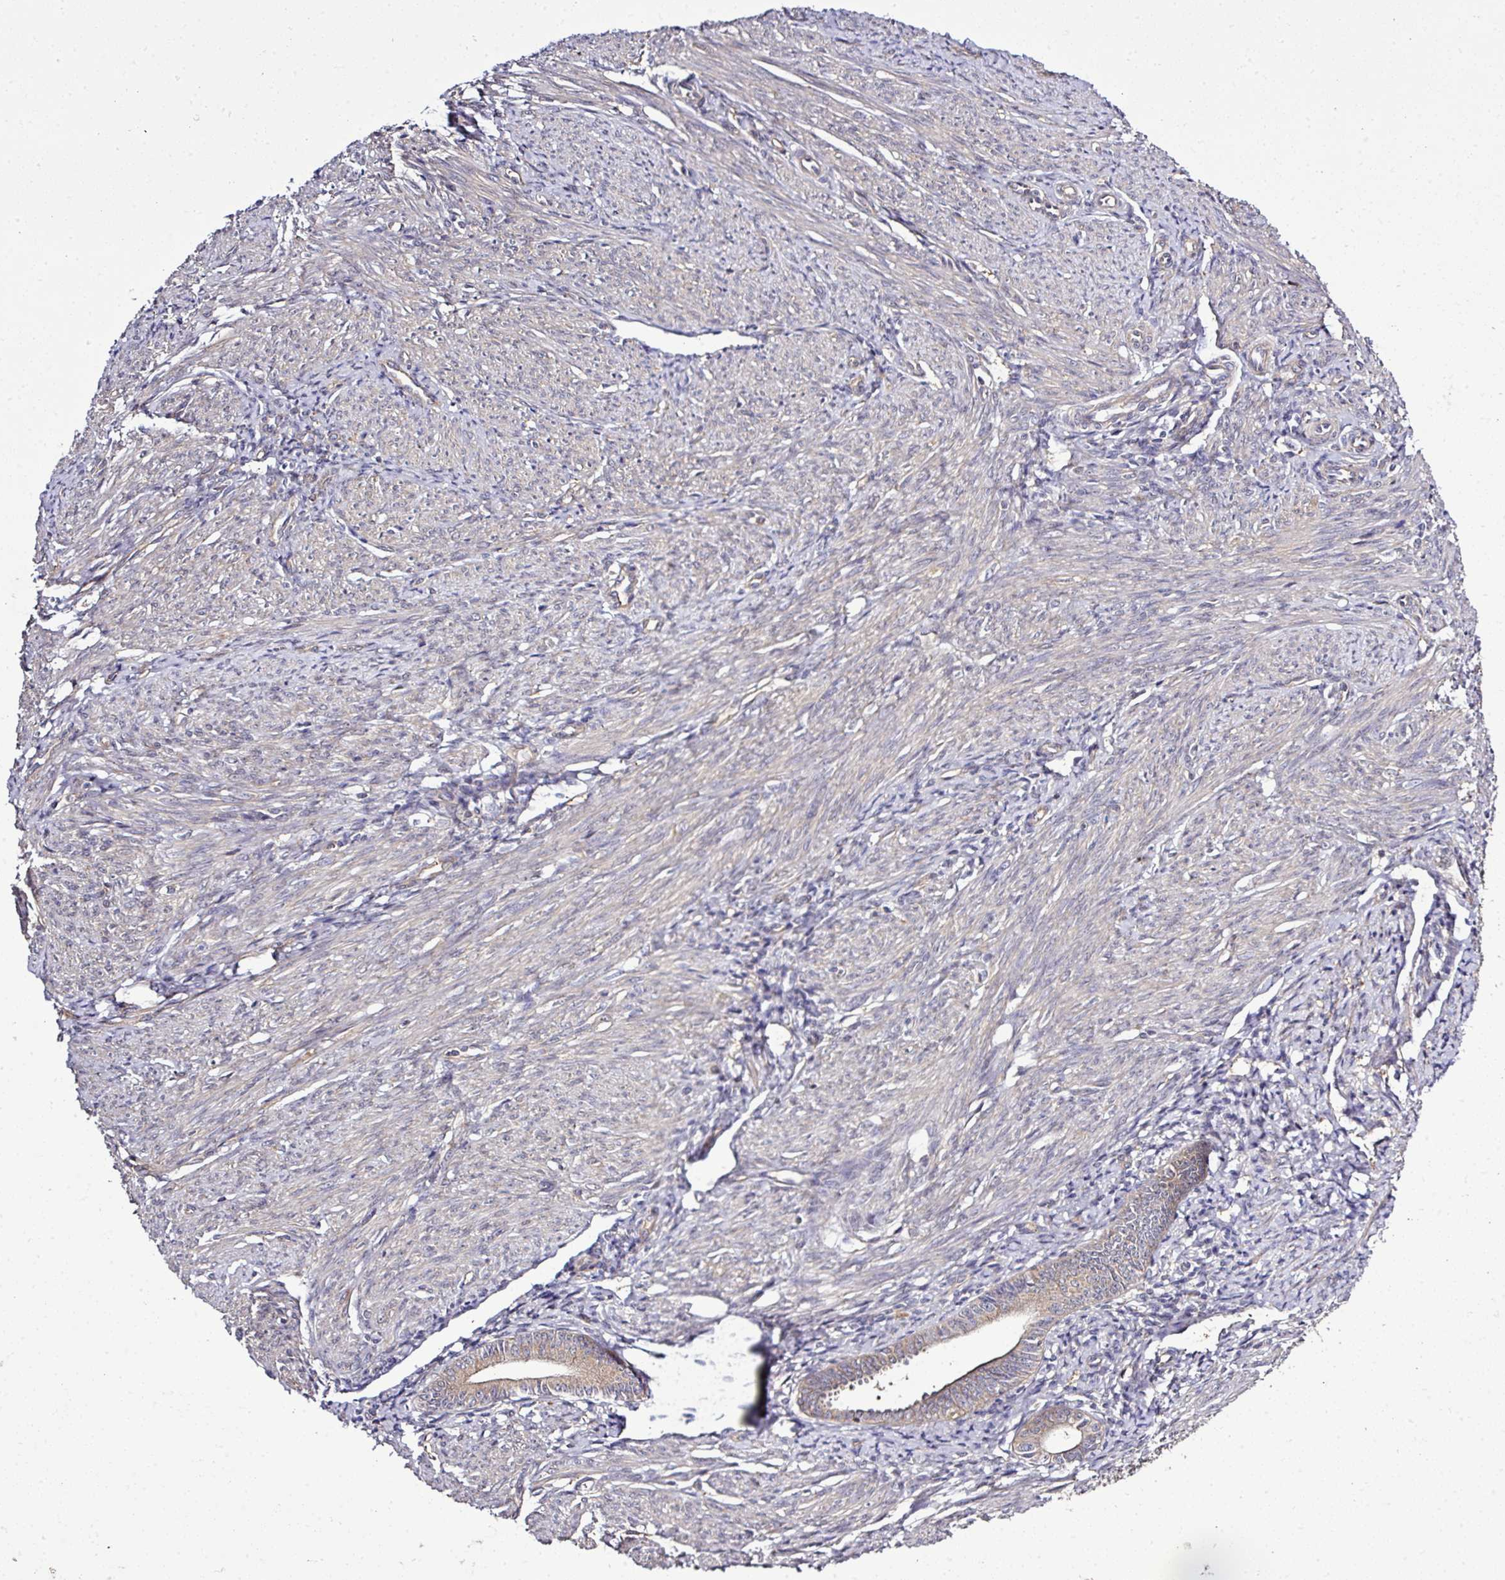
{"staining": {"intensity": "weak", "quantity": "25%-75%", "location": "cytoplasmic/membranous"}, "tissue": "cervical cancer", "cell_type": "Tumor cells", "image_type": "cancer", "snomed": [{"axis": "morphology", "description": "Squamous cell carcinoma, NOS"}, {"axis": "topography", "description": "Cervix"}], "caption": "Weak cytoplasmic/membranous protein positivity is identified in about 25%-75% of tumor cells in cervical squamous cell carcinoma.", "gene": "TMEM107", "patient": {"sex": "female", "age": 59}}